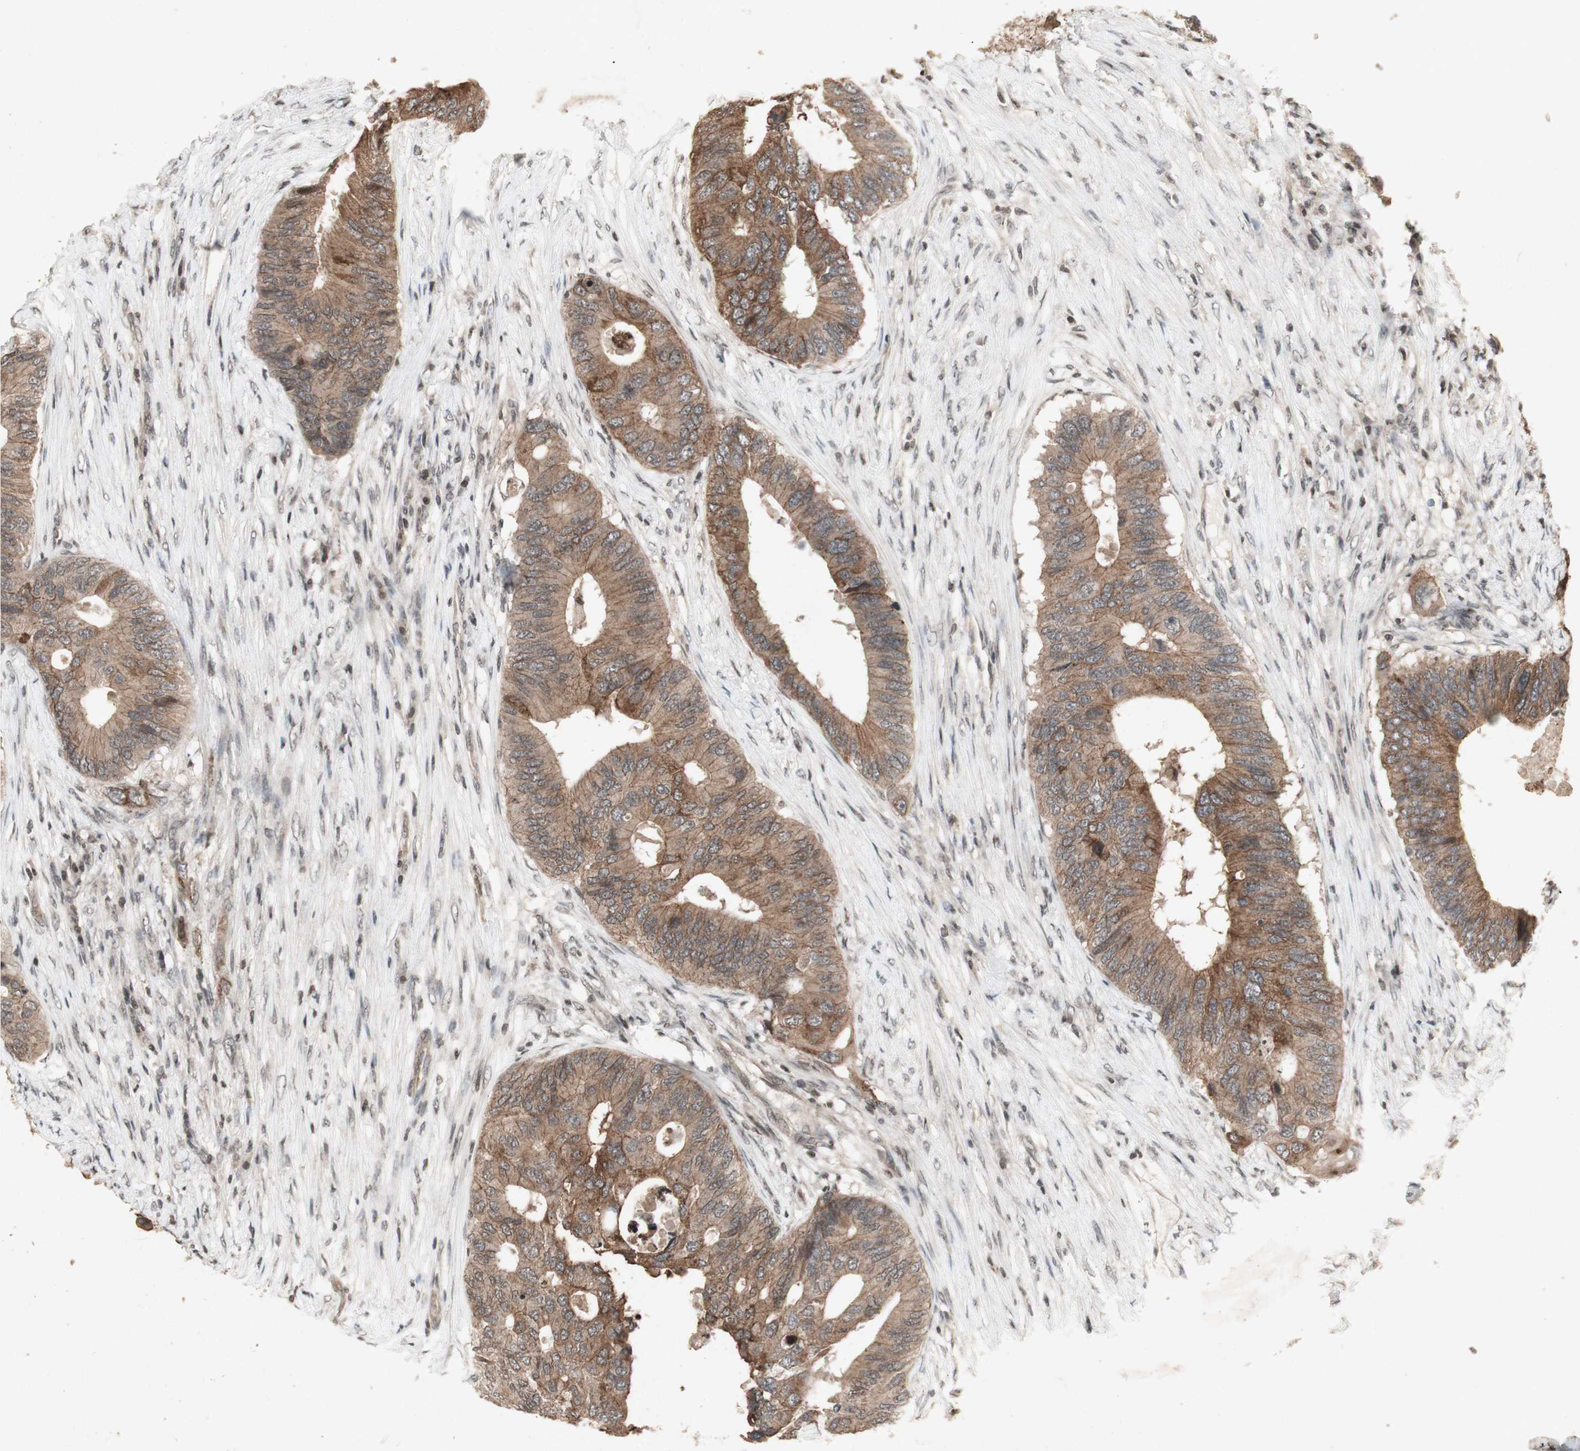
{"staining": {"intensity": "weak", "quantity": ">75%", "location": "cytoplasmic/membranous"}, "tissue": "colorectal cancer", "cell_type": "Tumor cells", "image_type": "cancer", "snomed": [{"axis": "morphology", "description": "Adenocarcinoma, NOS"}, {"axis": "topography", "description": "Colon"}], "caption": "Protein staining exhibits weak cytoplasmic/membranous expression in approximately >75% of tumor cells in colorectal adenocarcinoma.", "gene": "PLXNA1", "patient": {"sex": "male", "age": 71}}